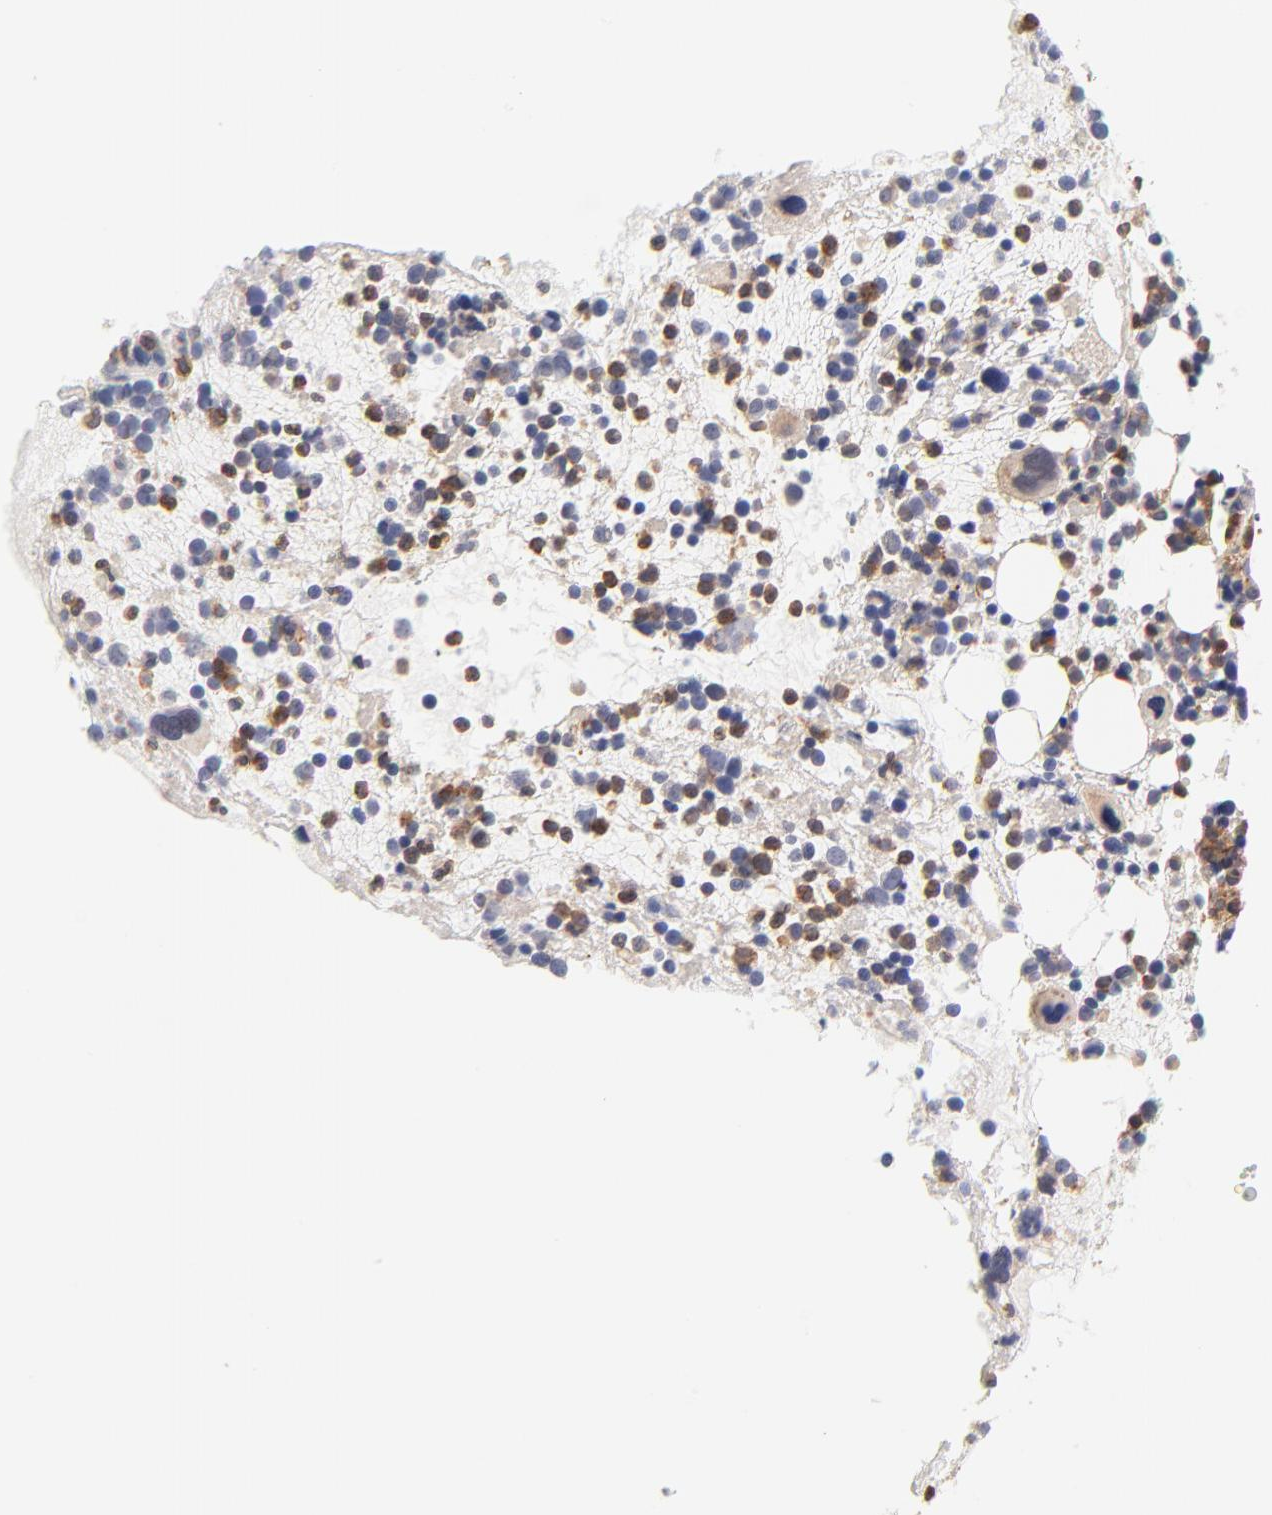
{"staining": {"intensity": "strong", "quantity": "25%-75%", "location": "cytoplasmic/membranous"}, "tissue": "bone marrow", "cell_type": "Hematopoietic cells", "image_type": "normal", "snomed": [{"axis": "morphology", "description": "Normal tissue, NOS"}, {"axis": "topography", "description": "Bone marrow"}], "caption": "The histopathology image reveals staining of benign bone marrow, revealing strong cytoplasmic/membranous protein staining (brown color) within hematopoietic cells. The staining was performed using DAB, with brown indicating positive protein expression. Nuclei are stained blue with hematoxylin.", "gene": "FCMR", "patient": {"sex": "male", "age": 15}}